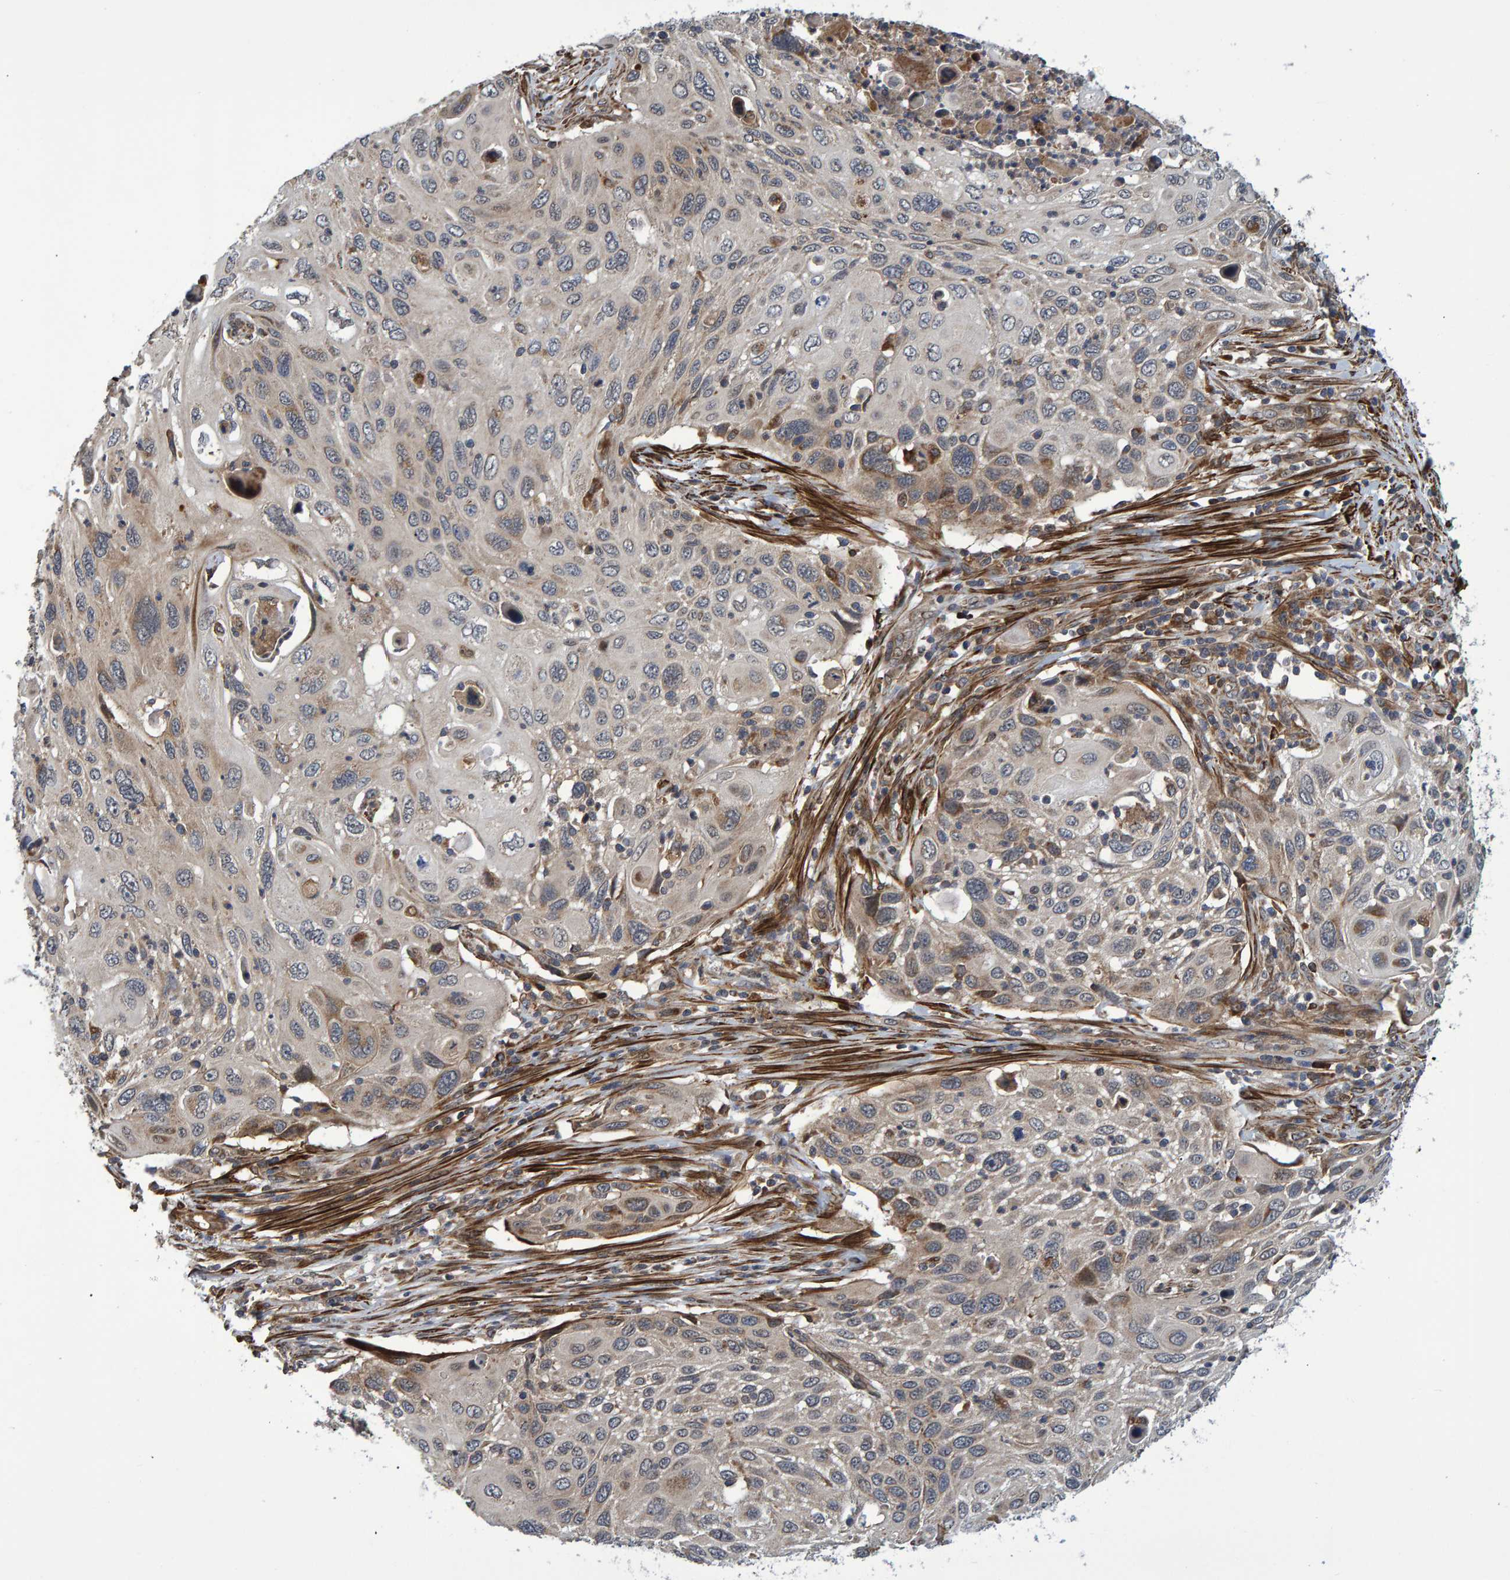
{"staining": {"intensity": "weak", "quantity": "<25%", "location": "cytoplasmic/membranous"}, "tissue": "cervical cancer", "cell_type": "Tumor cells", "image_type": "cancer", "snomed": [{"axis": "morphology", "description": "Squamous cell carcinoma, NOS"}, {"axis": "topography", "description": "Cervix"}], "caption": "Squamous cell carcinoma (cervical) was stained to show a protein in brown. There is no significant positivity in tumor cells.", "gene": "ATP6V1H", "patient": {"sex": "female", "age": 70}}